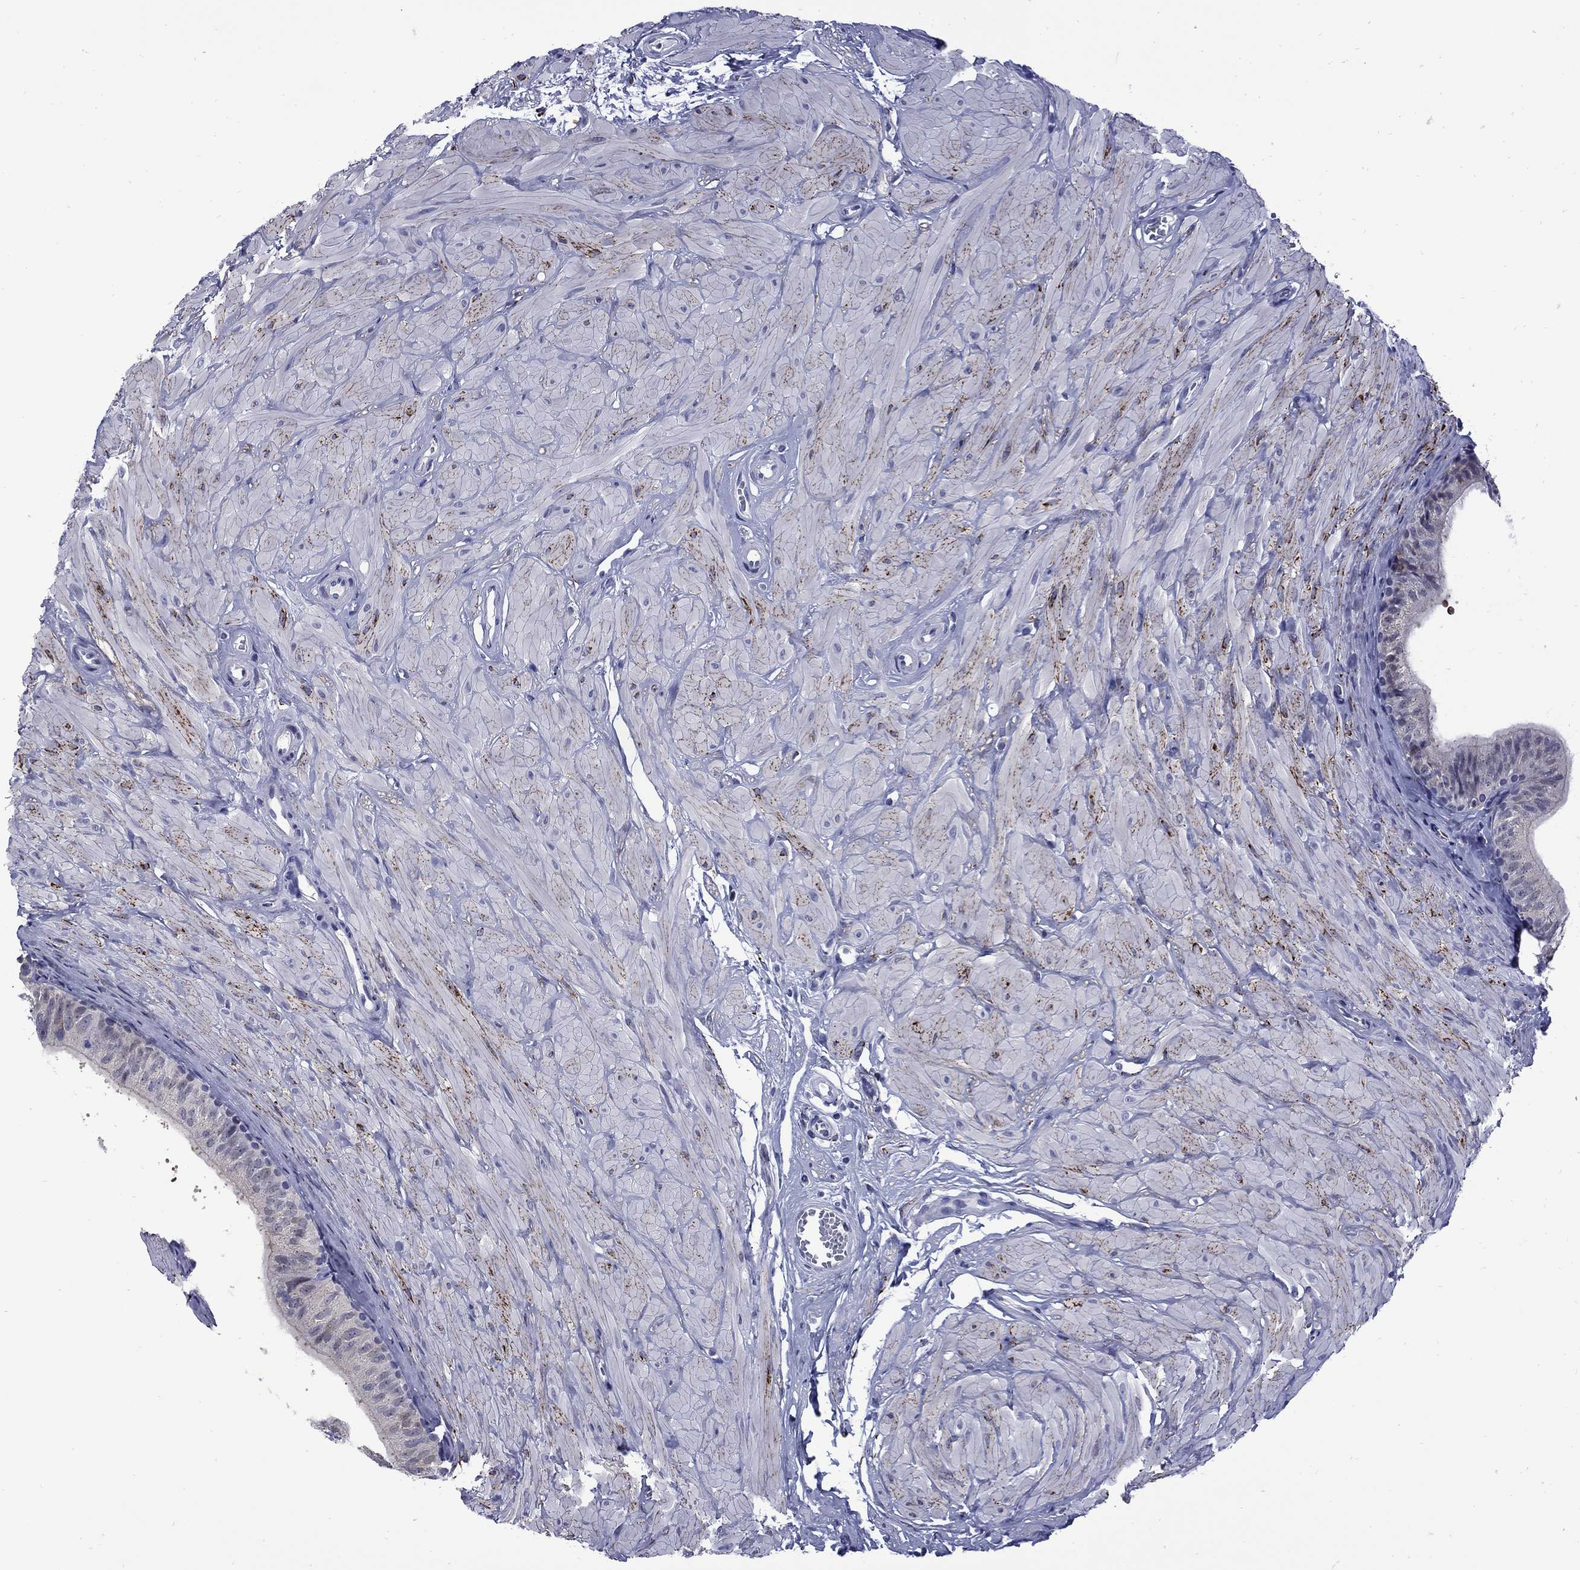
{"staining": {"intensity": "negative", "quantity": "none", "location": "none"}, "tissue": "epididymis", "cell_type": "Glandular cells", "image_type": "normal", "snomed": [{"axis": "morphology", "description": "Normal tissue, NOS"}, {"axis": "topography", "description": "Epididymis"}, {"axis": "topography", "description": "Vas deferens"}], "caption": "Photomicrograph shows no significant protein positivity in glandular cells of benign epididymis.", "gene": "MGARP", "patient": {"sex": "male", "age": 23}}